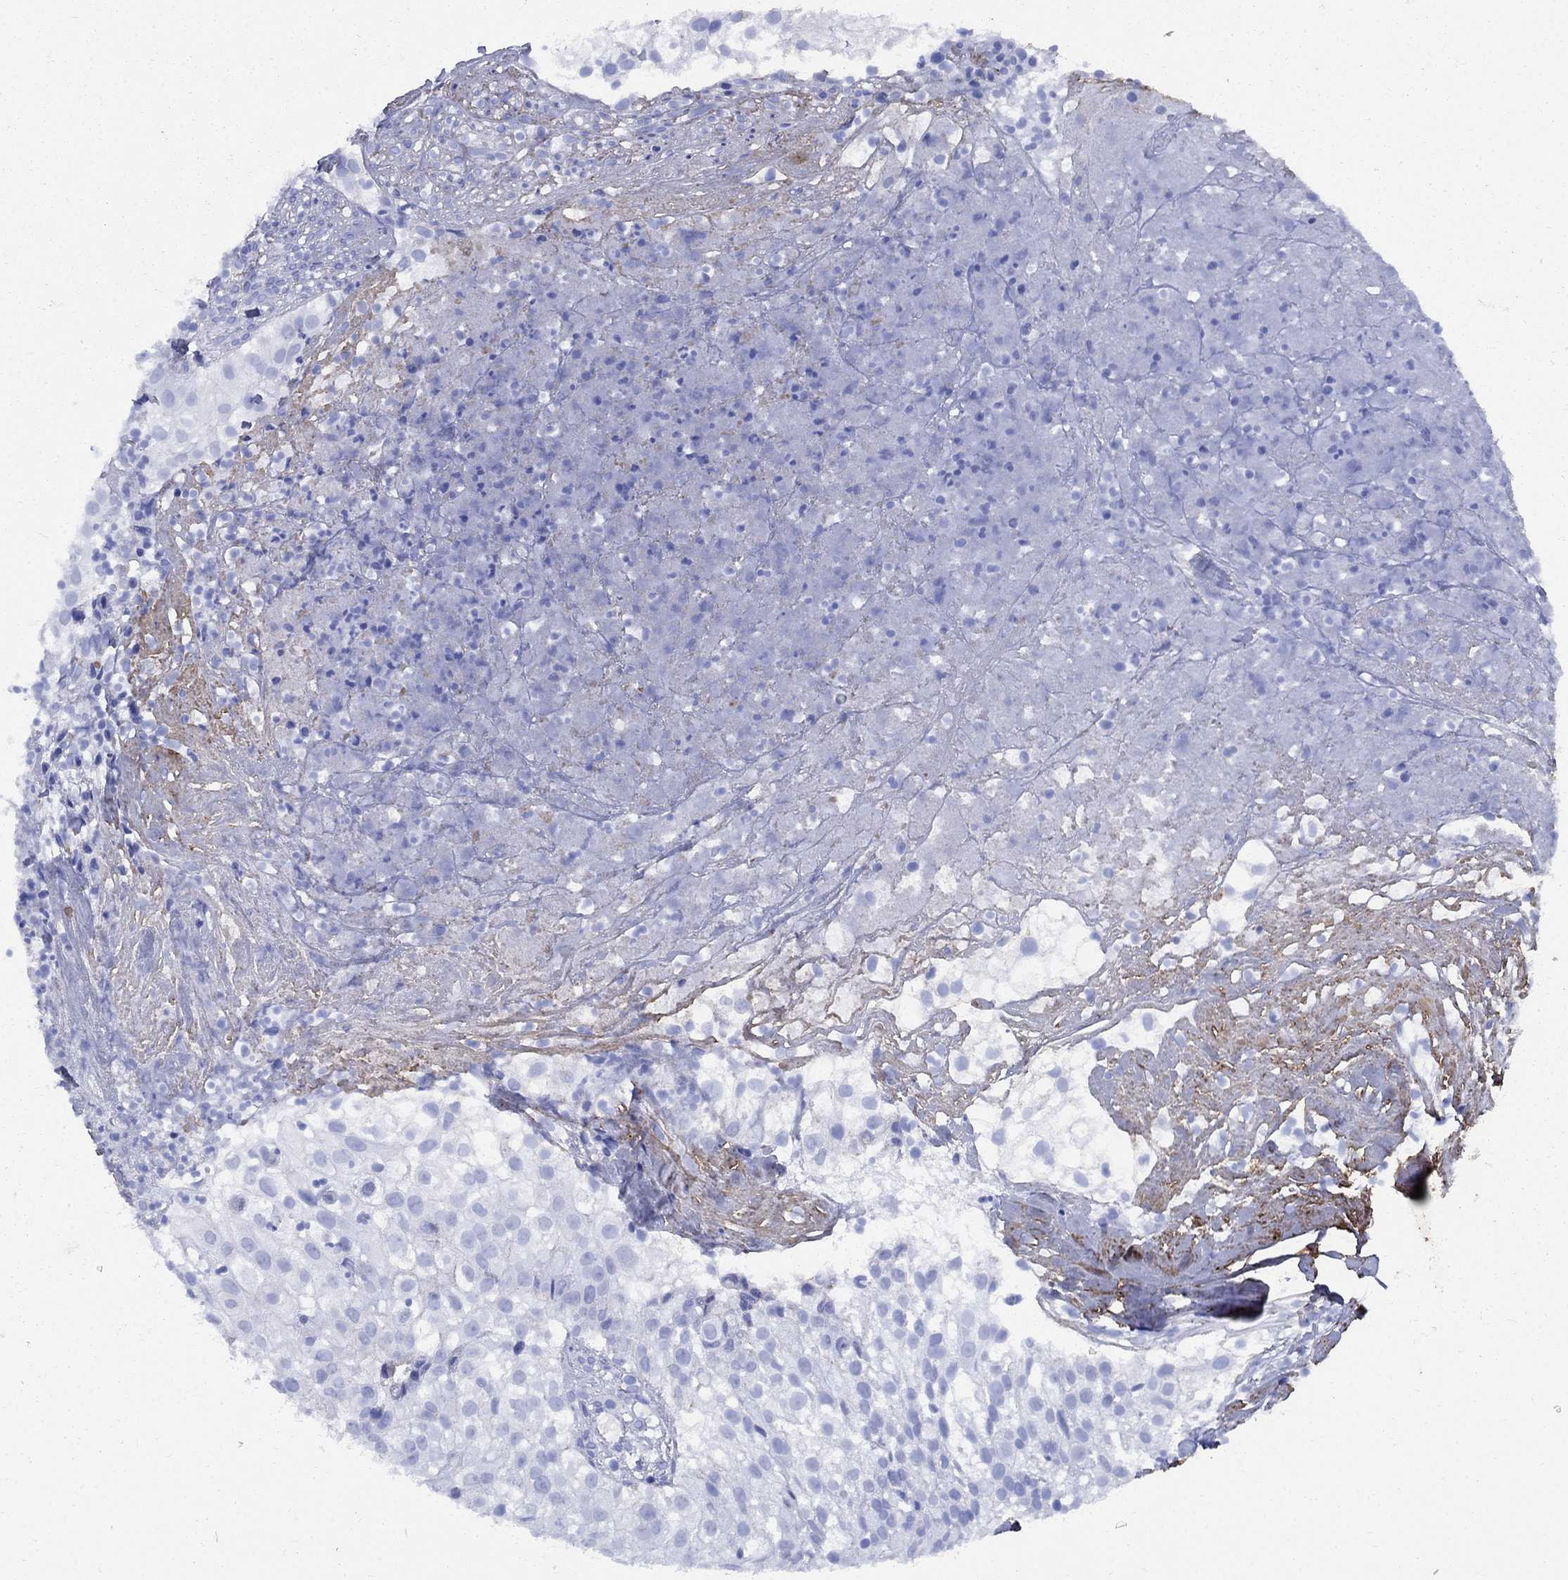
{"staining": {"intensity": "negative", "quantity": "none", "location": "none"}, "tissue": "urothelial cancer", "cell_type": "Tumor cells", "image_type": "cancer", "snomed": [{"axis": "morphology", "description": "Urothelial carcinoma, High grade"}, {"axis": "topography", "description": "Urinary bladder"}], "caption": "This photomicrograph is of urothelial cancer stained with immunohistochemistry to label a protein in brown with the nuclei are counter-stained blue. There is no staining in tumor cells.", "gene": "VTN", "patient": {"sex": "female", "age": 79}}